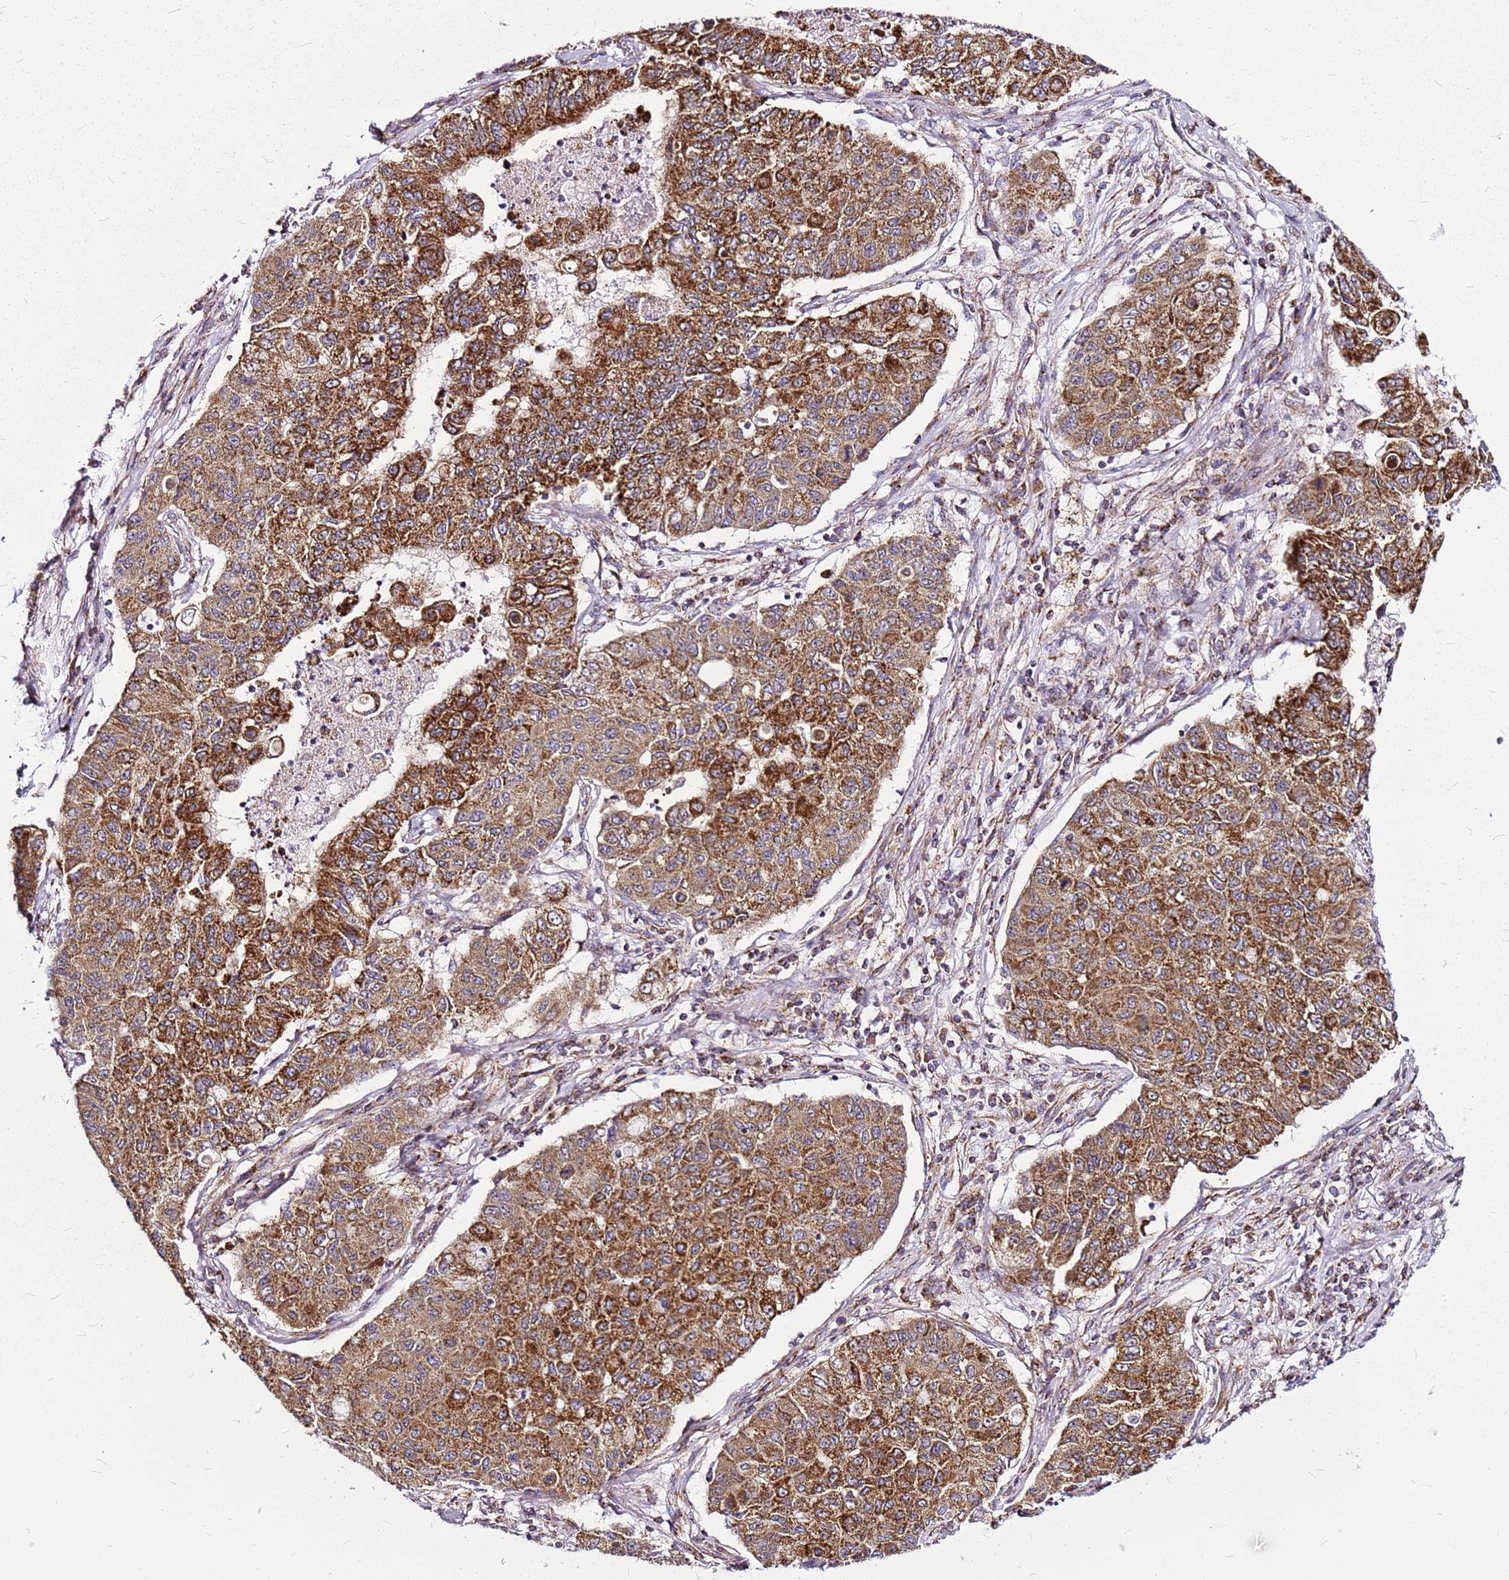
{"staining": {"intensity": "strong", "quantity": ">75%", "location": "cytoplasmic/membranous"}, "tissue": "lung cancer", "cell_type": "Tumor cells", "image_type": "cancer", "snomed": [{"axis": "morphology", "description": "Squamous cell carcinoma, NOS"}, {"axis": "topography", "description": "Lung"}], "caption": "Tumor cells reveal strong cytoplasmic/membranous positivity in about >75% of cells in lung cancer (squamous cell carcinoma). Ihc stains the protein of interest in brown and the nuclei are stained blue.", "gene": "OR51T1", "patient": {"sex": "male", "age": 74}}